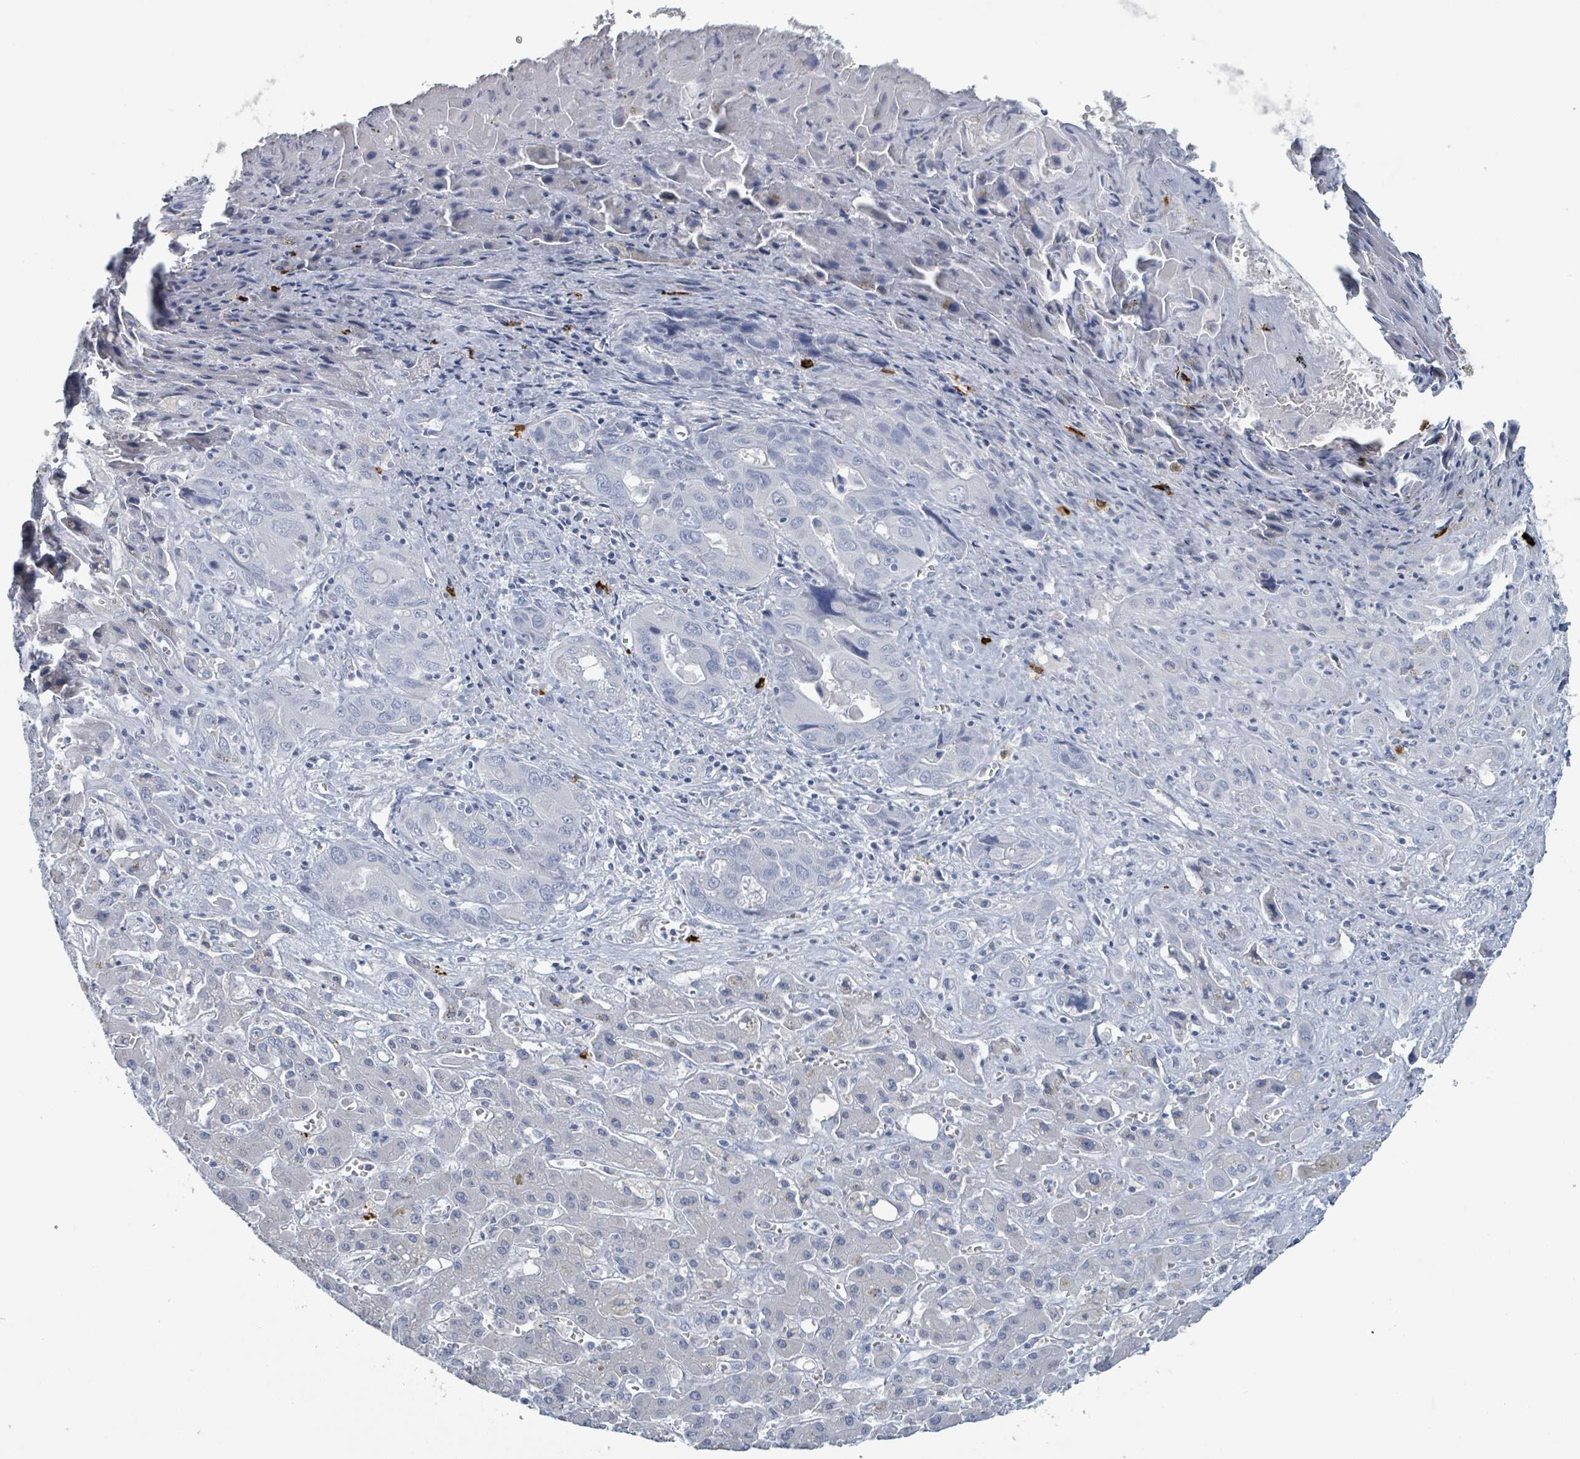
{"staining": {"intensity": "negative", "quantity": "none", "location": "none"}, "tissue": "liver cancer", "cell_type": "Tumor cells", "image_type": "cancer", "snomed": [{"axis": "morphology", "description": "Cholangiocarcinoma"}, {"axis": "topography", "description": "Liver"}], "caption": "Image shows no significant protein staining in tumor cells of liver cholangiocarcinoma.", "gene": "VPS13D", "patient": {"sex": "male", "age": 67}}